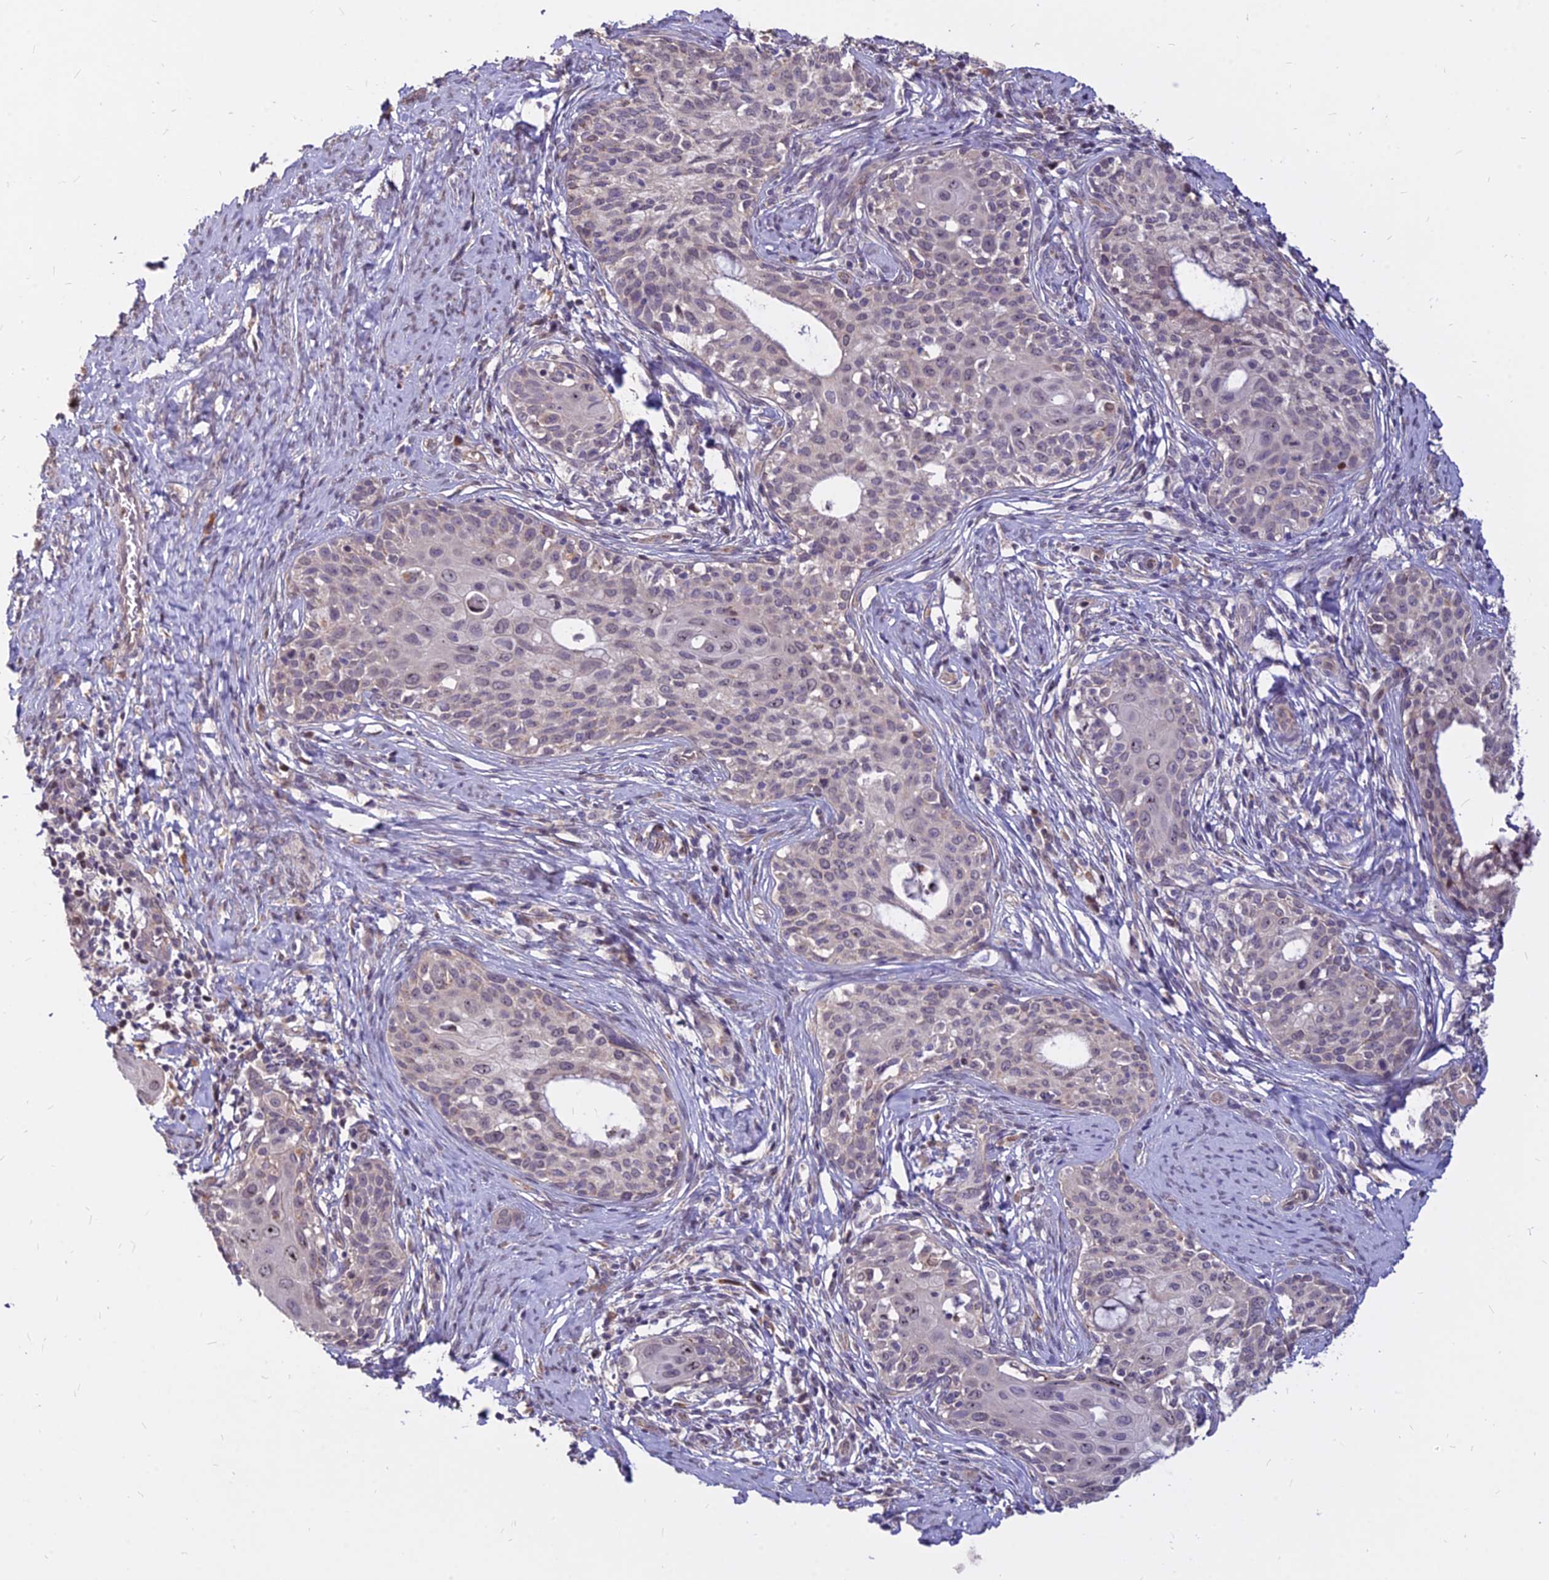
{"staining": {"intensity": "weak", "quantity": "25%-75%", "location": "nuclear"}, "tissue": "cervical cancer", "cell_type": "Tumor cells", "image_type": "cancer", "snomed": [{"axis": "morphology", "description": "Squamous cell carcinoma, NOS"}, {"axis": "morphology", "description": "Adenocarcinoma, NOS"}, {"axis": "topography", "description": "Cervix"}], "caption": "Weak nuclear expression for a protein is appreciated in about 25%-75% of tumor cells of squamous cell carcinoma (cervical) using IHC.", "gene": "C11orf68", "patient": {"sex": "female", "age": 52}}